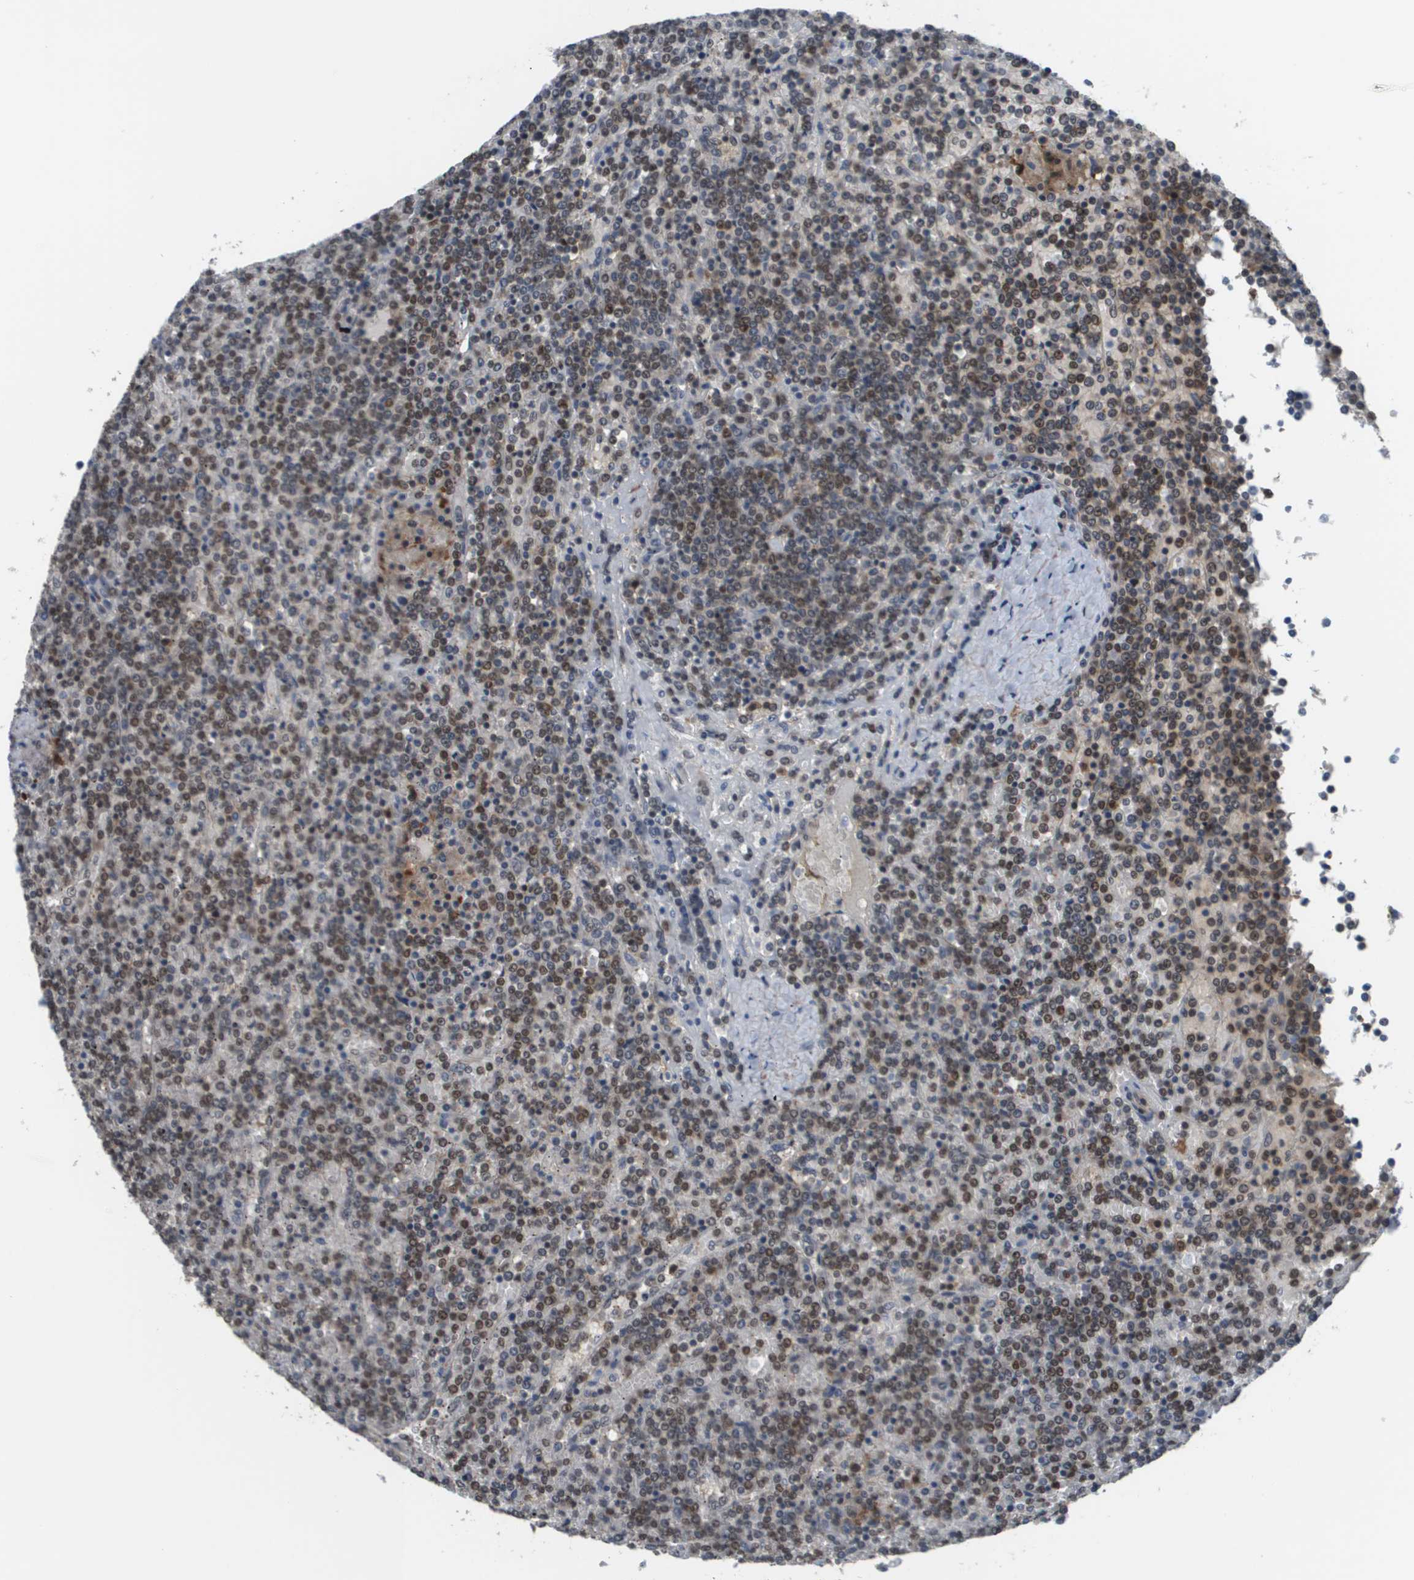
{"staining": {"intensity": "moderate", "quantity": ">75%", "location": "nuclear"}, "tissue": "lymphoma", "cell_type": "Tumor cells", "image_type": "cancer", "snomed": [{"axis": "morphology", "description": "Malignant lymphoma, non-Hodgkin's type, Low grade"}, {"axis": "topography", "description": "Spleen"}], "caption": "Immunohistochemistry (IHC) (DAB (3,3'-diaminobenzidine)) staining of human low-grade malignant lymphoma, non-Hodgkin's type reveals moderate nuclear protein positivity in approximately >75% of tumor cells.", "gene": "PRCC", "patient": {"sex": "female", "age": 19}}